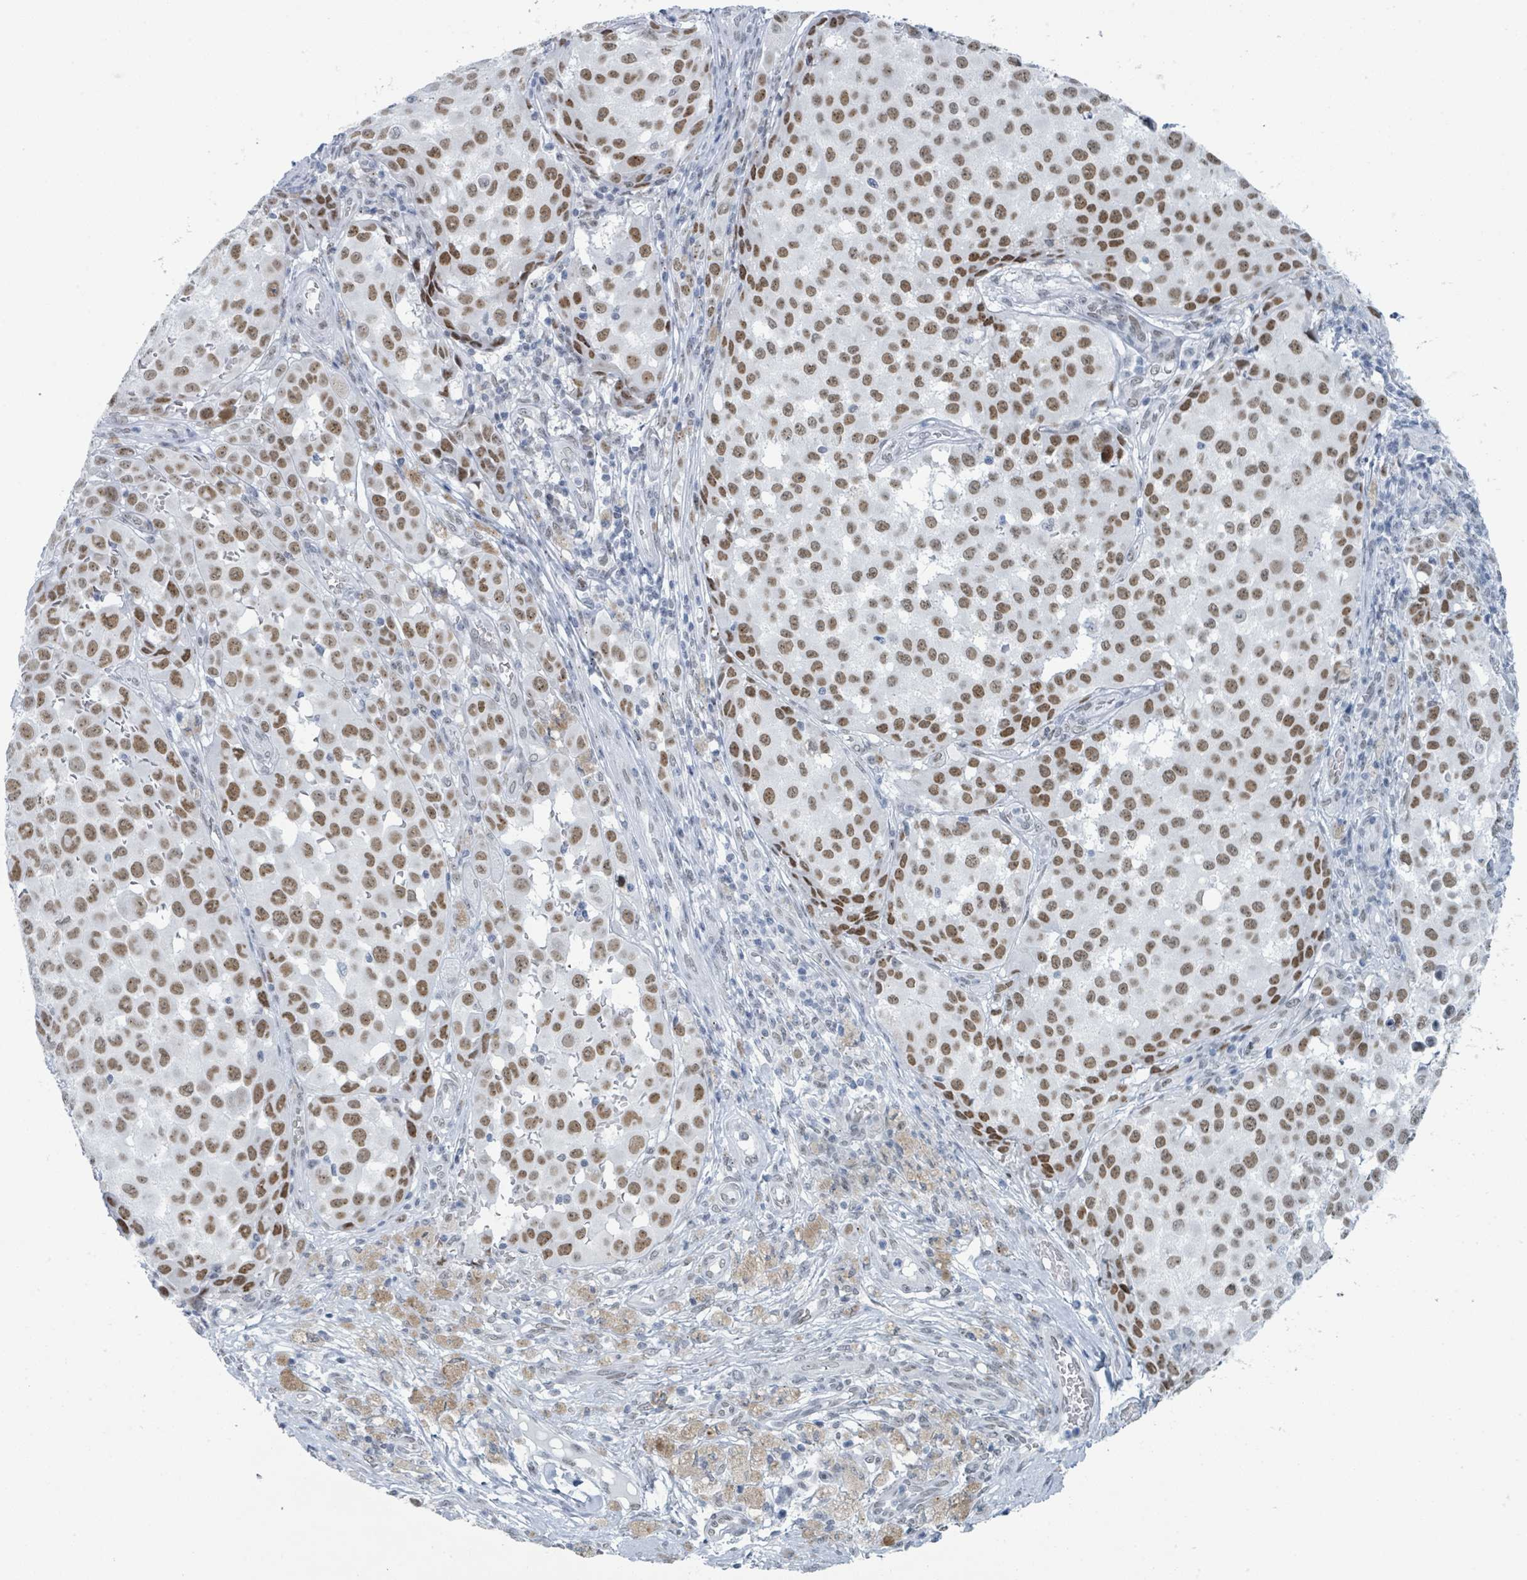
{"staining": {"intensity": "moderate", "quantity": ">75%", "location": "nuclear"}, "tissue": "melanoma", "cell_type": "Tumor cells", "image_type": "cancer", "snomed": [{"axis": "morphology", "description": "Malignant melanoma, NOS"}, {"axis": "topography", "description": "Skin"}], "caption": "Immunohistochemistry micrograph of neoplastic tissue: human malignant melanoma stained using immunohistochemistry displays medium levels of moderate protein expression localized specifically in the nuclear of tumor cells, appearing as a nuclear brown color.", "gene": "EHMT2", "patient": {"sex": "male", "age": 64}}